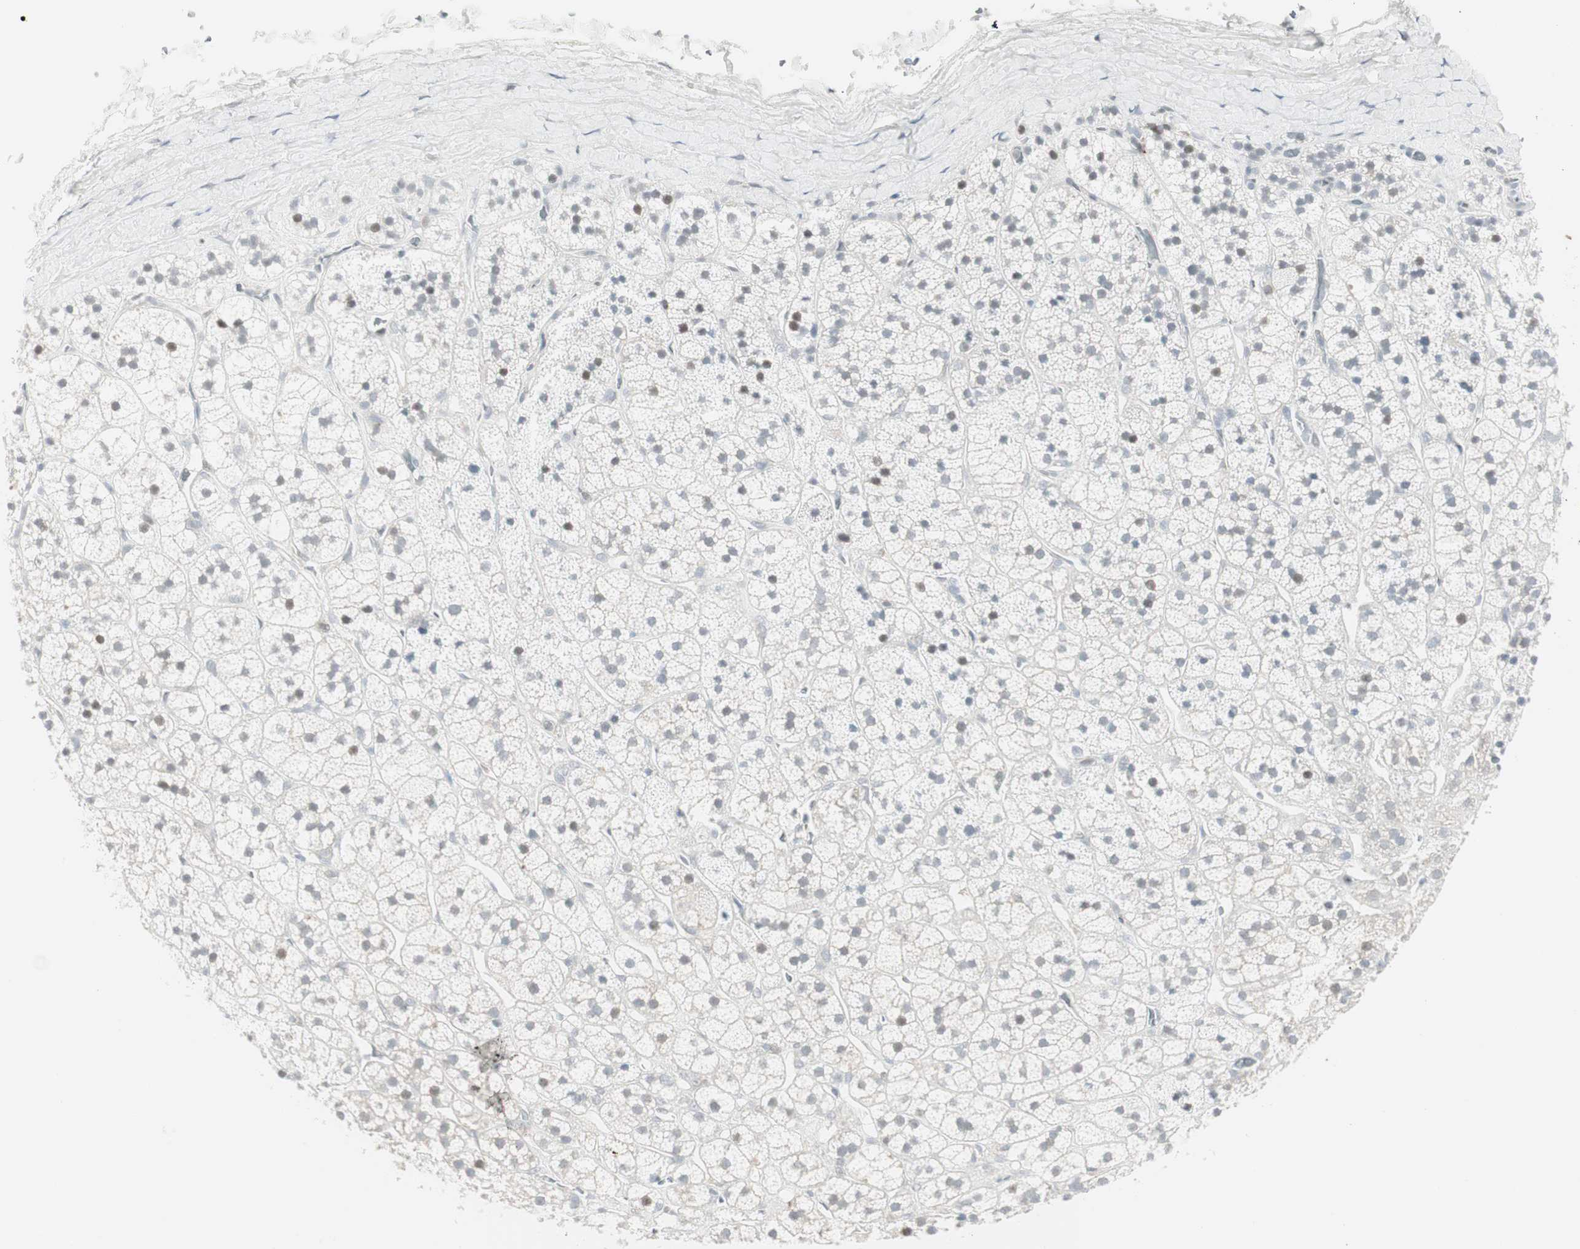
{"staining": {"intensity": "negative", "quantity": "none", "location": "none"}, "tissue": "adrenal gland", "cell_type": "Glandular cells", "image_type": "normal", "snomed": [{"axis": "morphology", "description": "Normal tissue, NOS"}, {"axis": "topography", "description": "Adrenal gland"}], "caption": "Human adrenal gland stained for a protein using immunohistochemistry (IHC) reveals no positivity in glandular cells.", "gene": "MAP4K4", "patient": {"sex": "male", "age": 56}}